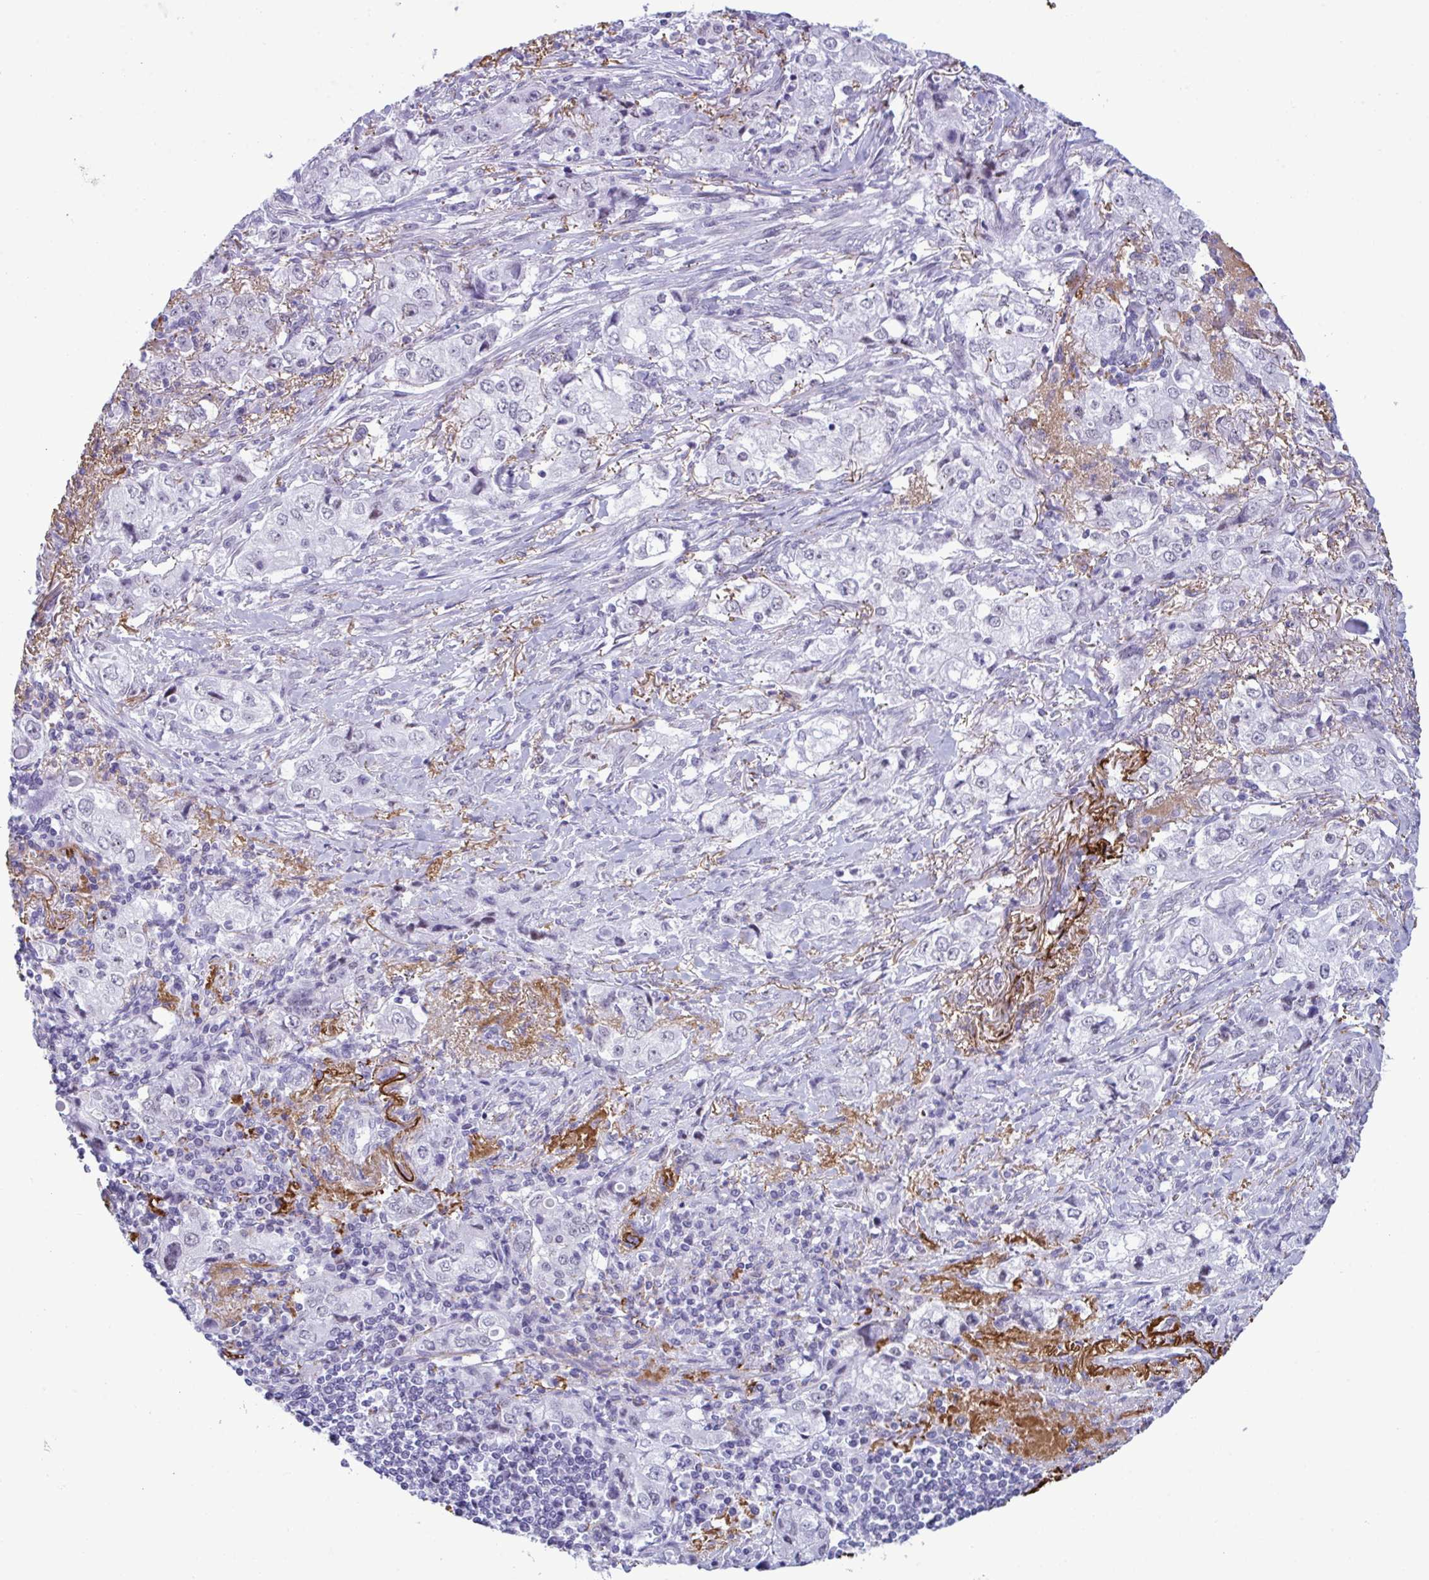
{"staining": {"intensity": "negative", "quantity": "none", "location": "none"}, "tissue": "stomach cancer", "cell_type": "Tumor cells", "image_type": "cancer", "snomed": [{"axis": "morphology", "description": "Adenocarcinoma, NOS"}, {"axis": "topography", "description": "Stomach, upper"}], "caption": "DAB (3,3'-diaminobenzidine) immunohistochemical staining of stomach adenocarcinoma demonstrates no significant expression in tumor cells. (Brightfield microscopy of DAB (3,3'-diaminobenzidine) IHC at high magnification).", "gene": "ELN", "patient": {"sex": "male", "age": 75}}